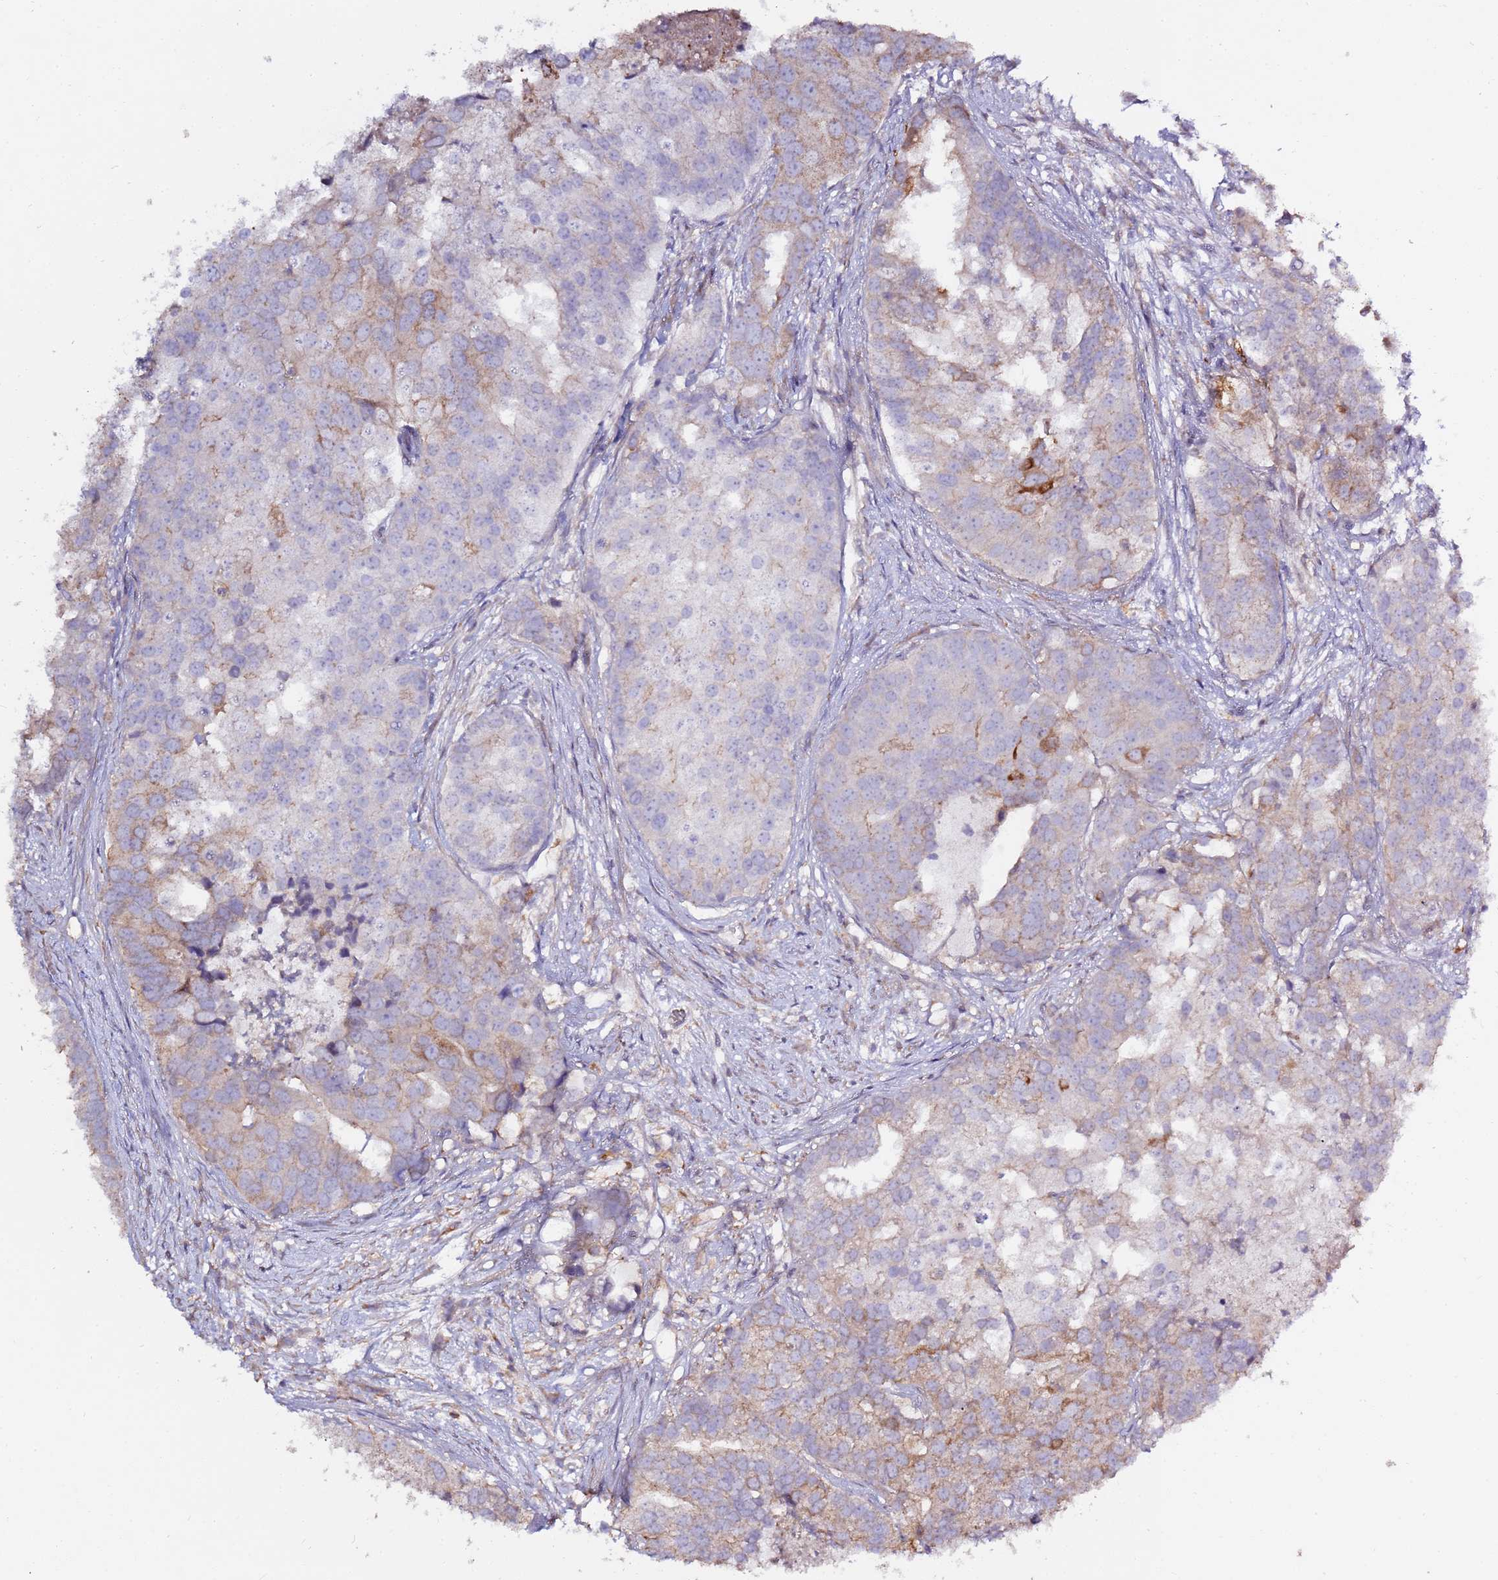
{"staining": {"intensity": "moderate", "quantity": "<25%", "location": "cytoplasmic/membranous"}, "tissue": "prostate cancer", "cell_type": "Tumor cells", "image_type": "cancer", "snomed": [{"axis": "morphology", "description": "Adenocarcinoma, High grade"}, {"axis": "topography", "description": "Prostate"}], "caption": "A high-resolution image shows immunohistochemistry staining of prostate cancer, which shows moderate cytoplasmic/membranous expression in about <25% of tumor cells.", "gene": "EVA1B", "patient": {"sex": "male", "age": 62}}